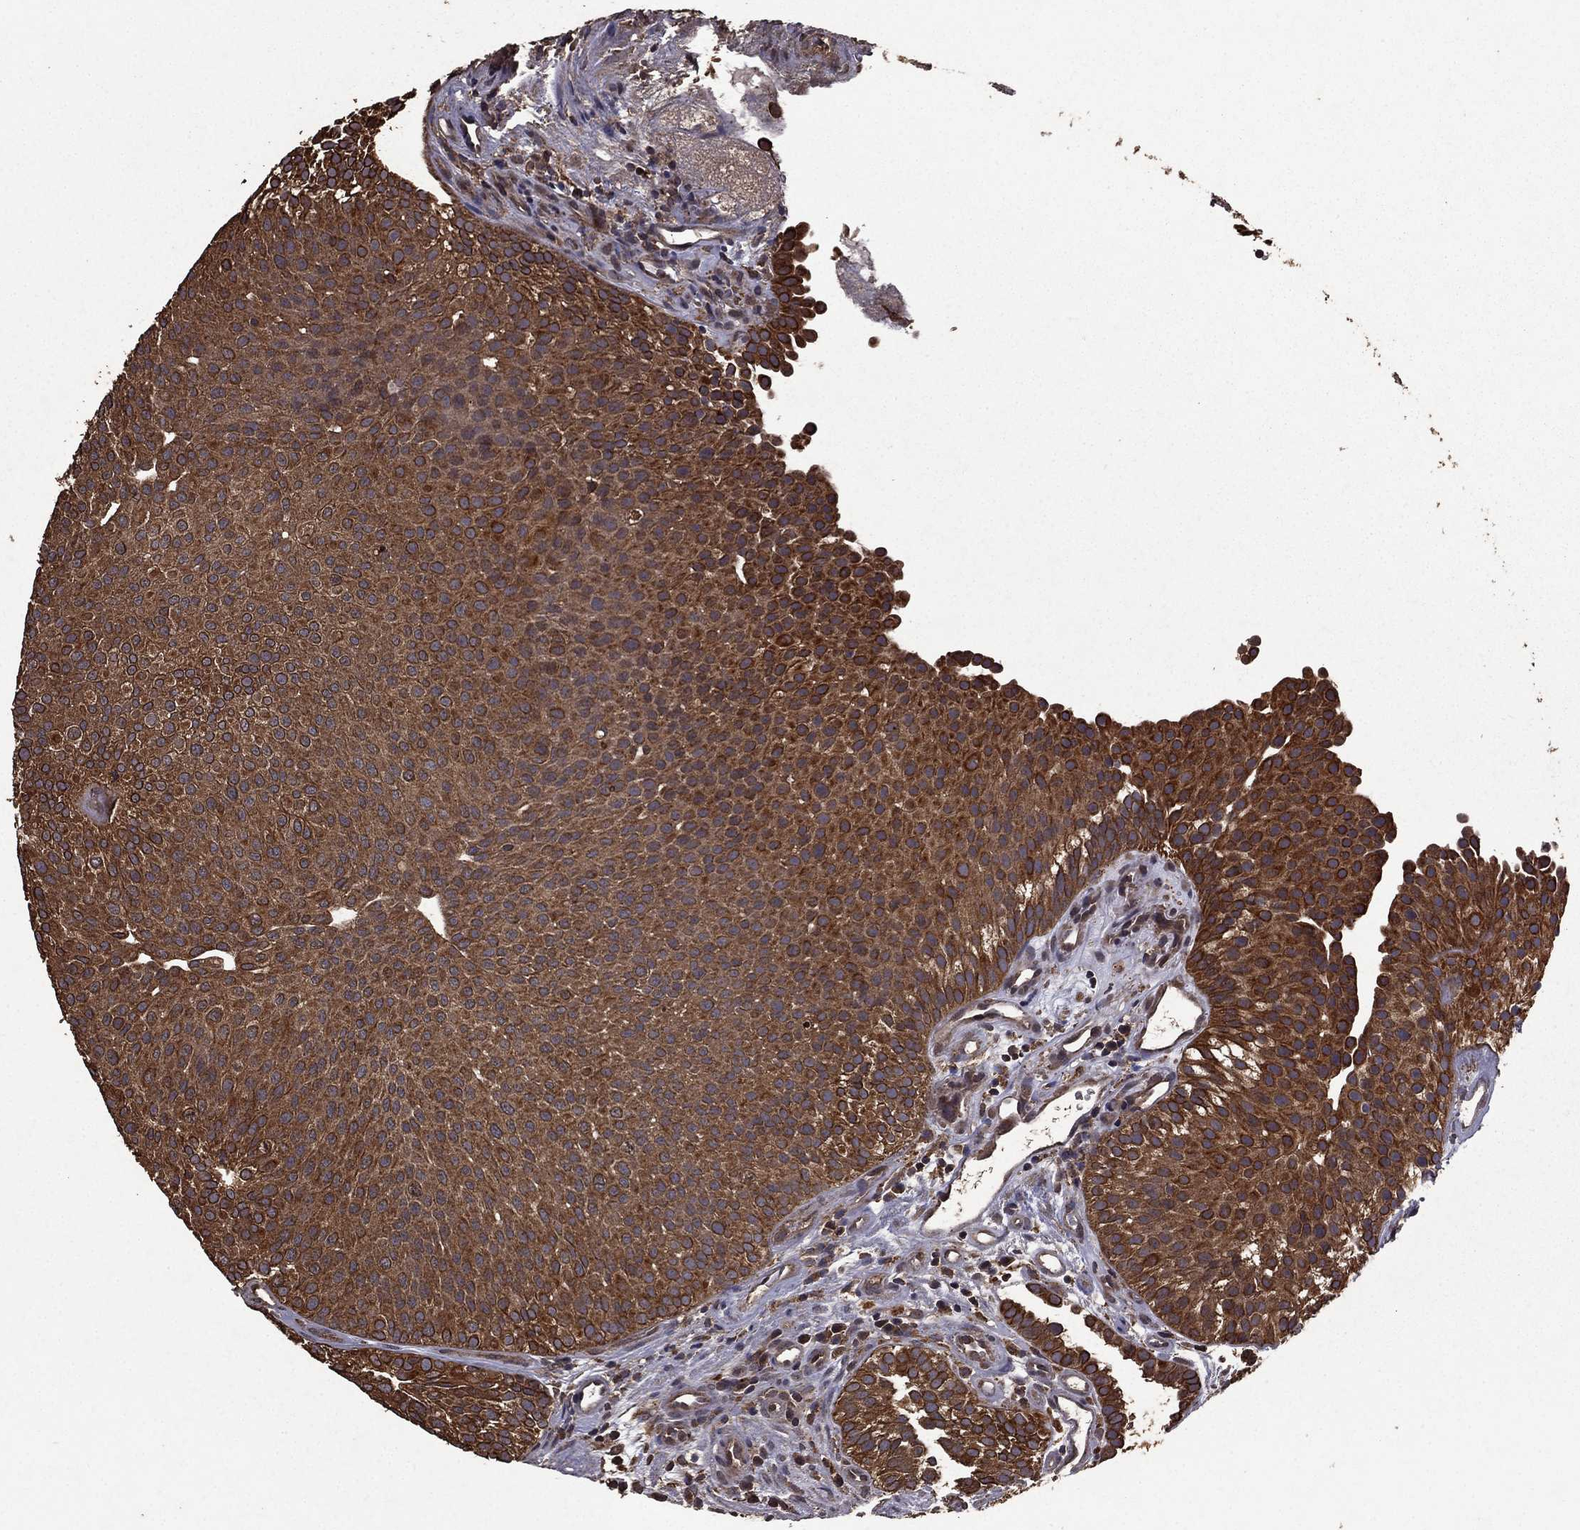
{"staining": {"intensity": "moderate", "quantity": ">75%", "location": "cytoplasmic/membranous"}, "tissue": "urothelial cancer", "cell_type": "Tumor cells", "image_type": "cancer", "snomed": [{"axis": "morphology", "description": "Urothelial carcinoma, Low grade"}, {"axis": "topography", "description": "Urinary bladder"}], "caption": "A high-resolution image shows immunohistochemistry staining of urothelial cancer, which demonstrates moderate cytoplasmic/membranous positivity in about >75% of tumor cells.", "gene": "BIRC6", "patient": {"sex": "female", "age": 87}}